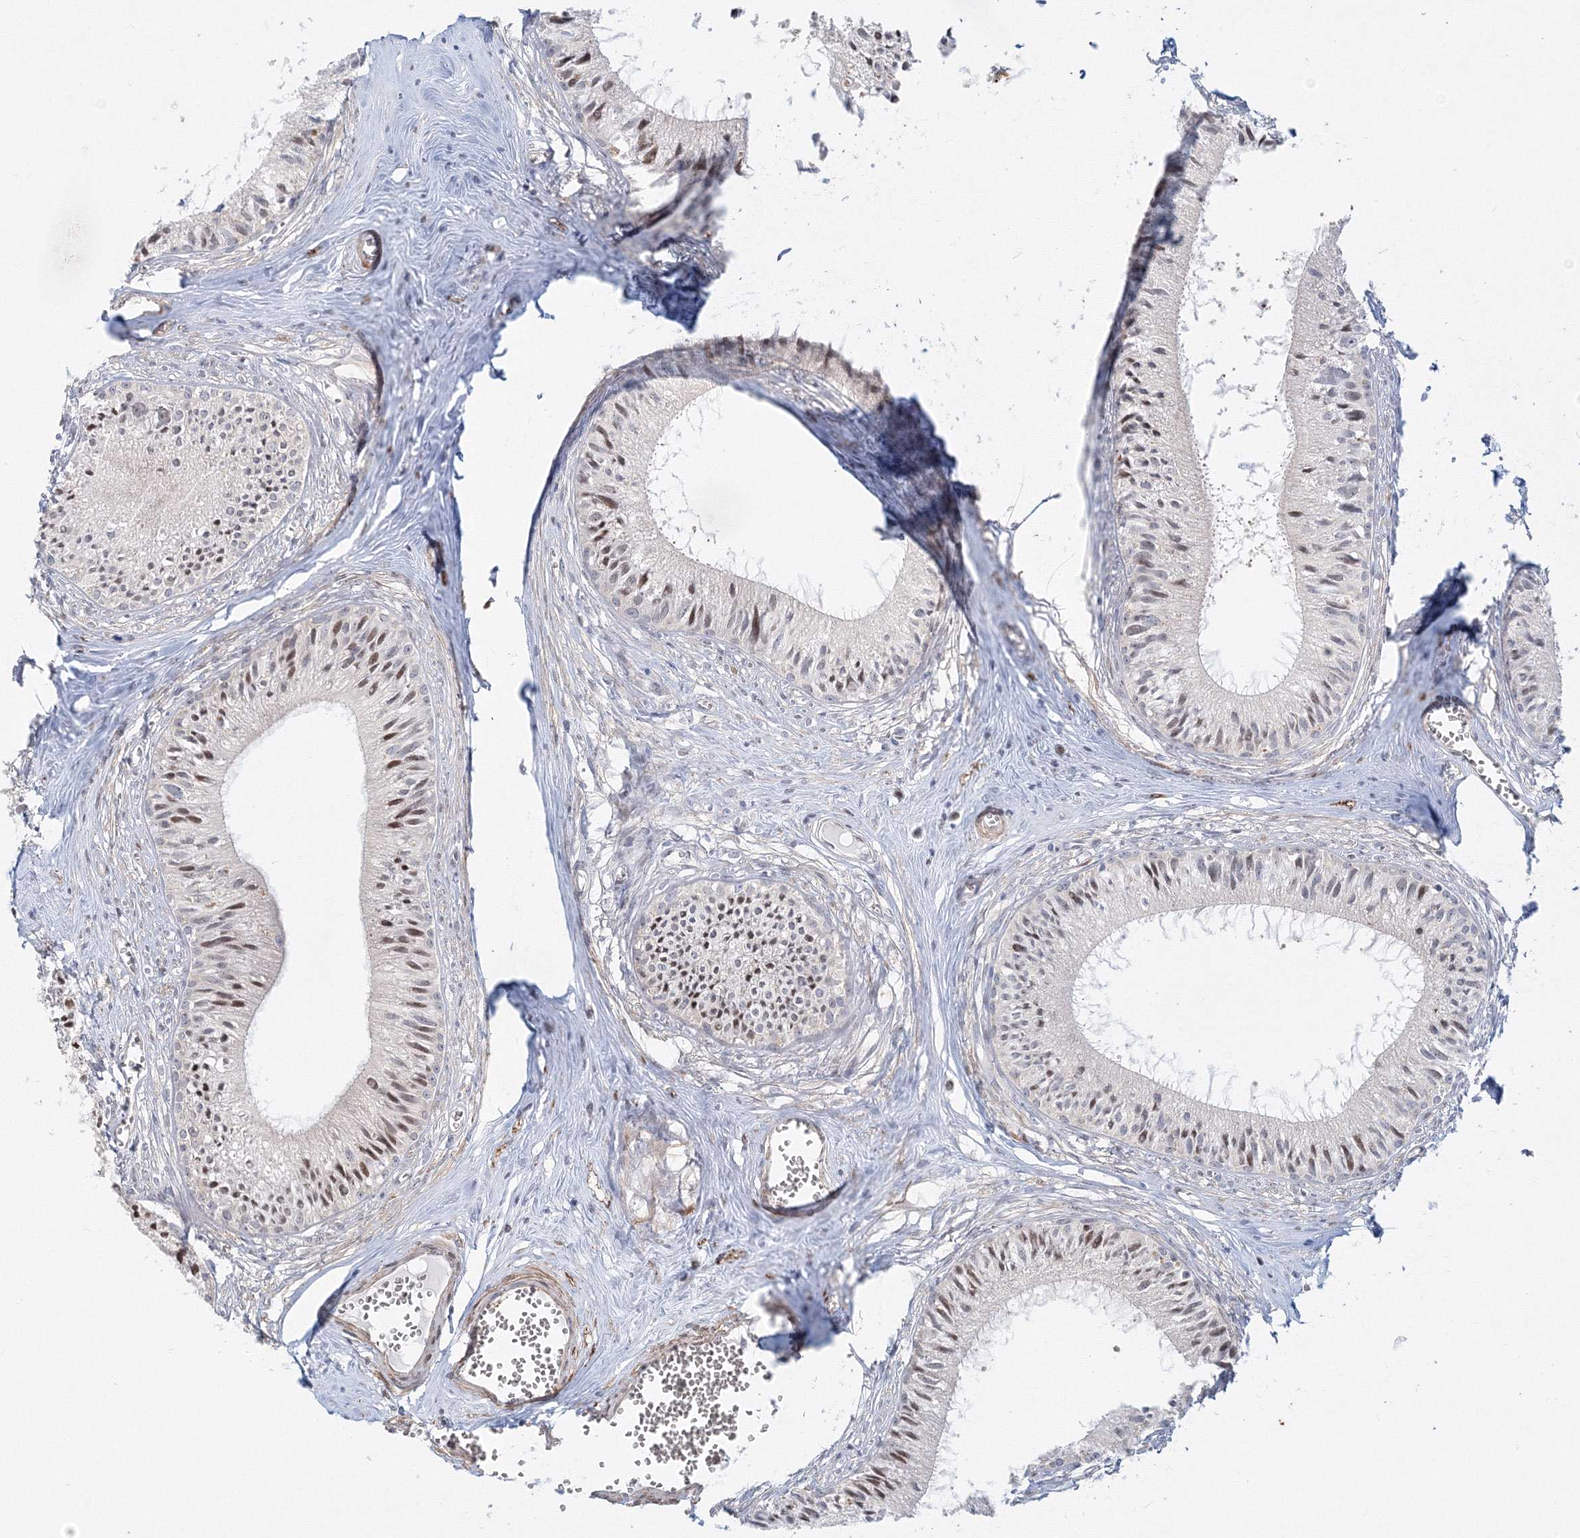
{"staining": {"intensity": "moderate", "quantity": "25%-75%", "location": "nuclear"}, "tissue": "epididymis", "cell_type": "Glandular cells", "image_type": "normal", "snomed": [{"axis": "morphology", "description": "Normal tissue, NOS"}, {"axis": "topography", "description": "Epididymis"}], "caption": "Protein staining of normal epididymis reveals moderate nuclear expression in approximately 25%-75% of glandular cells. Nuclei are stained in blue.", "gene": "ARHGAP21", "patient": {"sex": "male", "age": 36}}